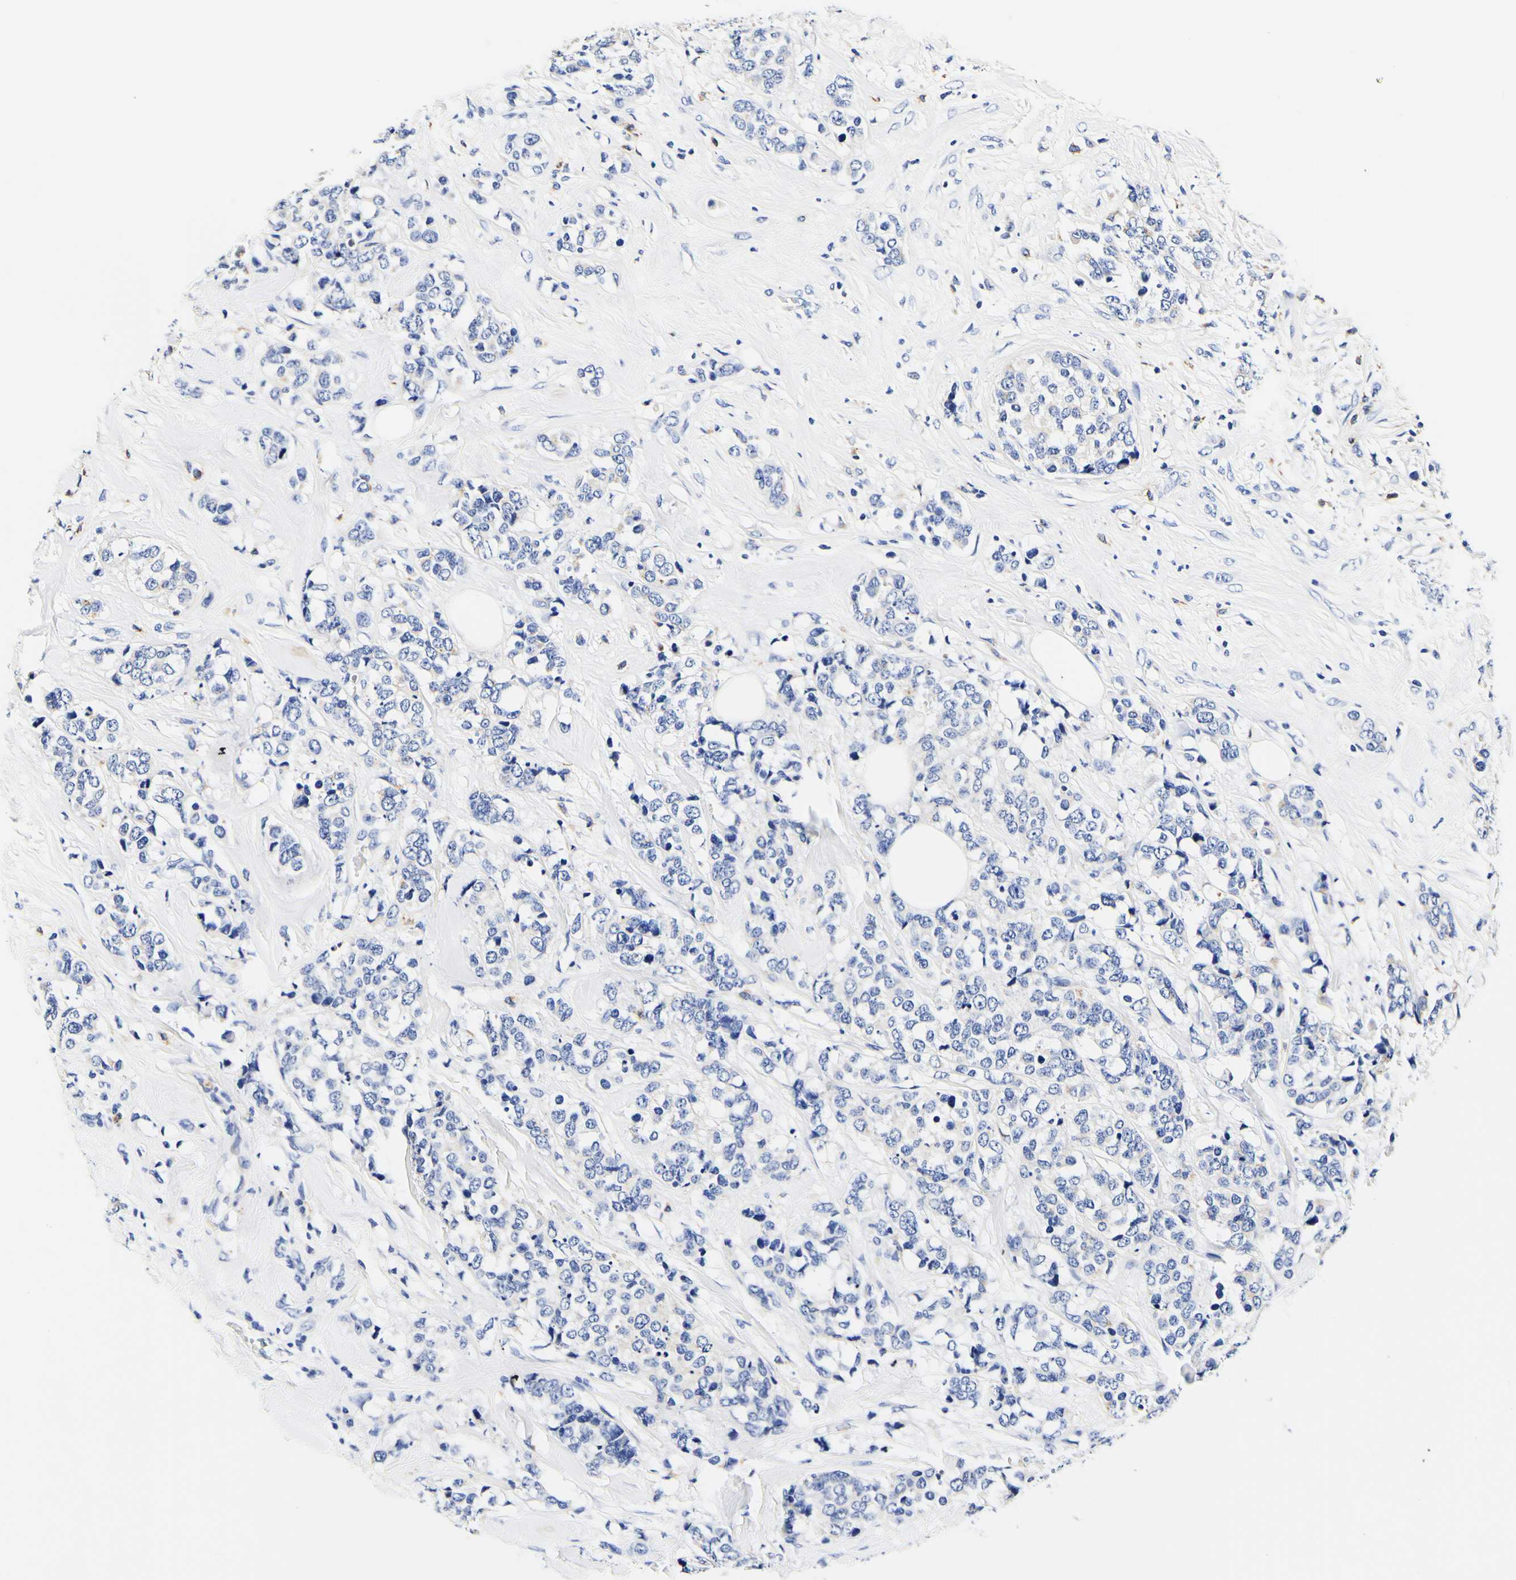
{"staining": {"intensity": "negative", "quantity": "none", "location": "none"}, "tissue": "breast cancer", "cell_type": "Tumor cells", "image_type": "cancer", "snomed": [{"axis": "morphology", "description": "Lobular carcinoma"}, {"axis": "topography", "description": "Breast"}], "caption": "Immunohistochemistry micrograph of neoplastic tissue: human breast lobular carcinoma stained with DAB (3,3'-diaminobenzidine) reveals no significant protein expression in tumor cells. (Brightfield microscopy of DAB (3,3'-diaminobenzidine) immunohistochemistry at high magnification).", "gene": "CAMK4", "patient": {"sex": "female", "age": 59}}